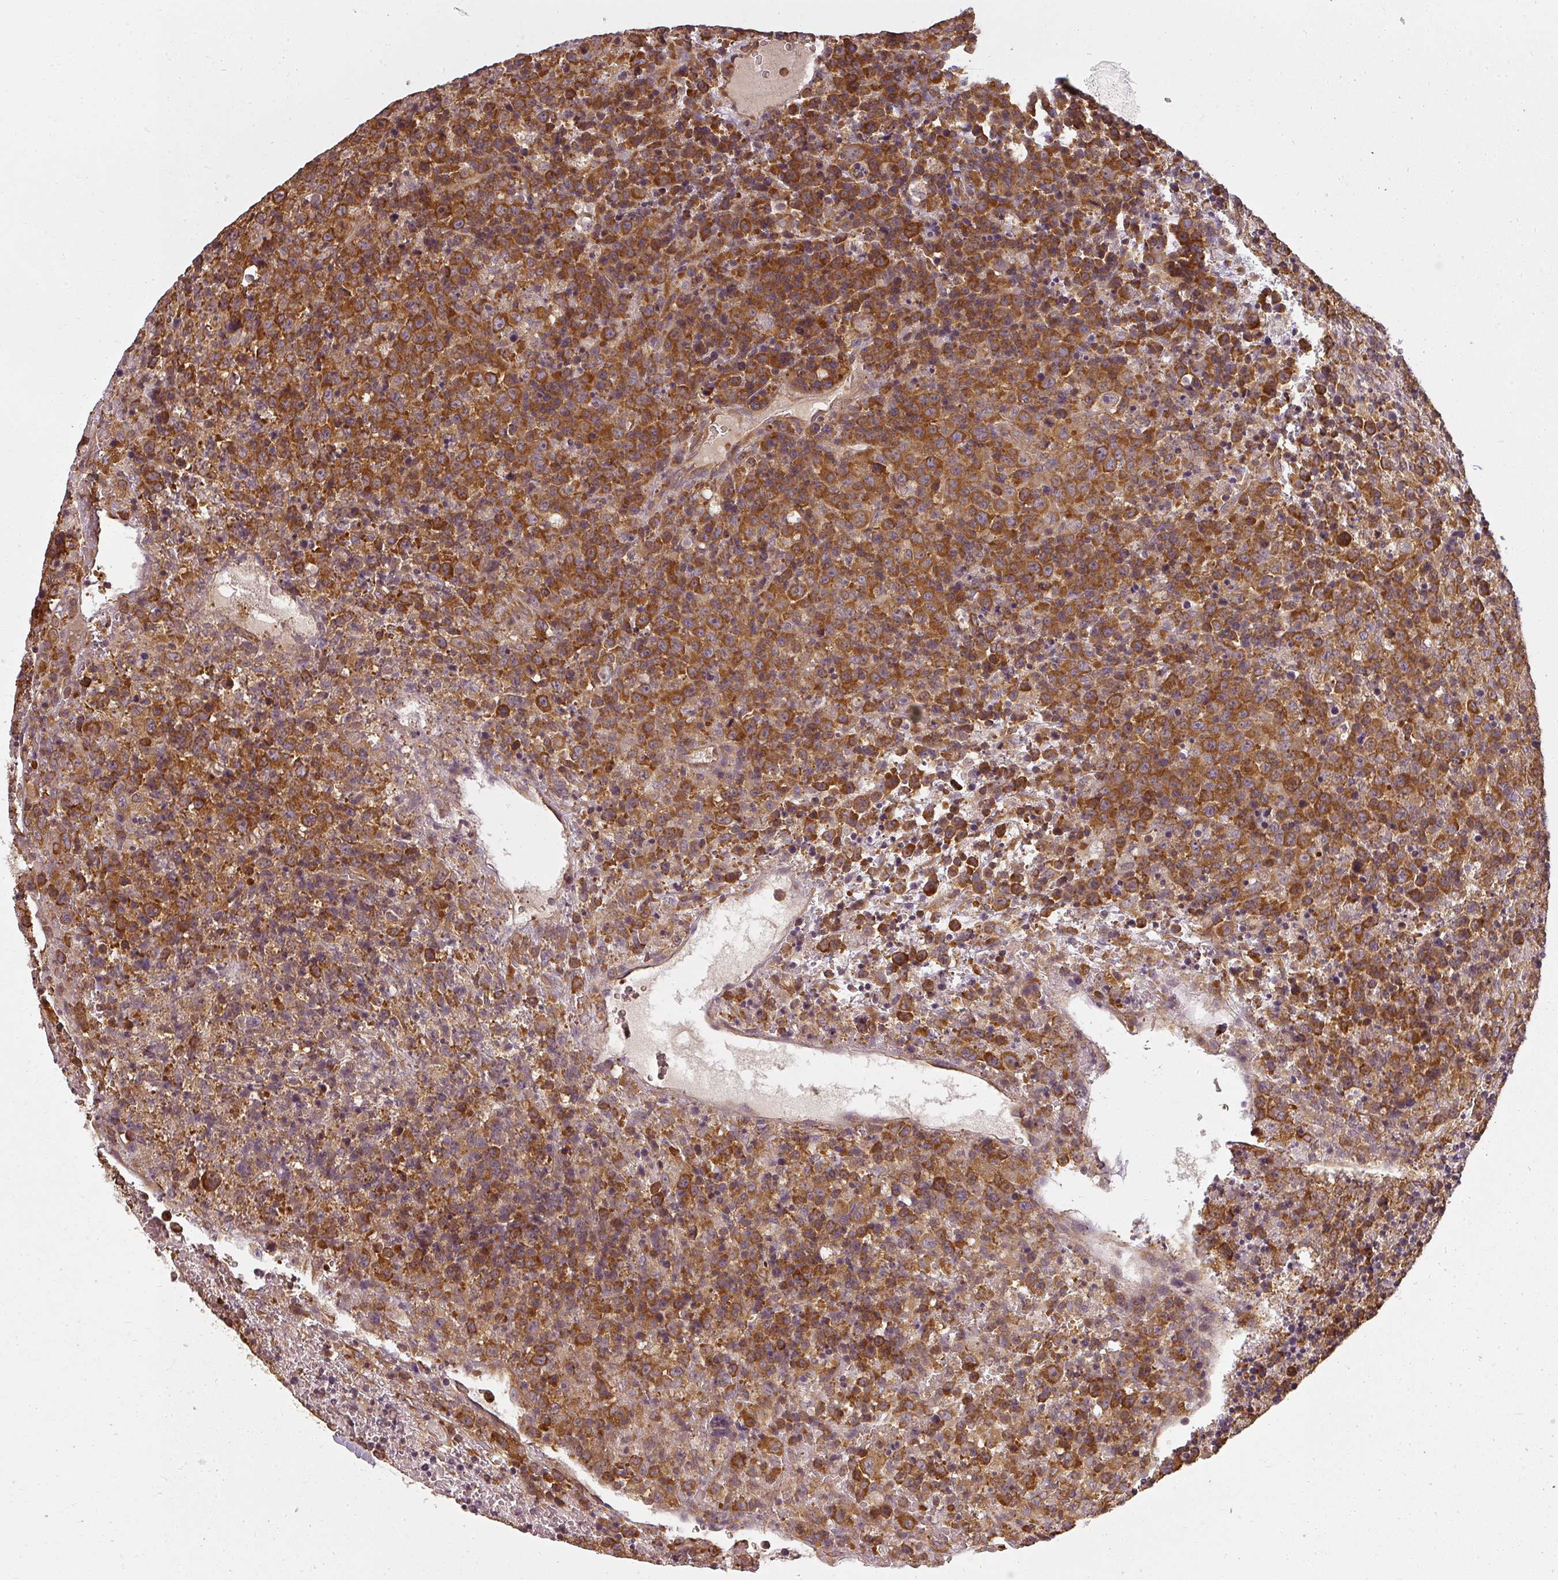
{"staining": {"intensity": "strong", "quantity": ">75%", "location": "cytoplasmic/membranous"}, "tissue": "lymphoma", "cell_type": "Tumor cells", "image_type": "cancer", "snomed": [{"axis": "morphology", "description": "Malignant lymphoma, non-Hodgkin's type, High grade"}, {"axis": "topography", "description": "Lymph node"}], "caption": "Approximately >75% of tumor cells in lymphoma exhibit strong cytoplasmic/membranous protein staining as visualized by brown immunohistochemical staining.", "gene": "RPL24", "patient": {"sex": "male", "age": 16}}